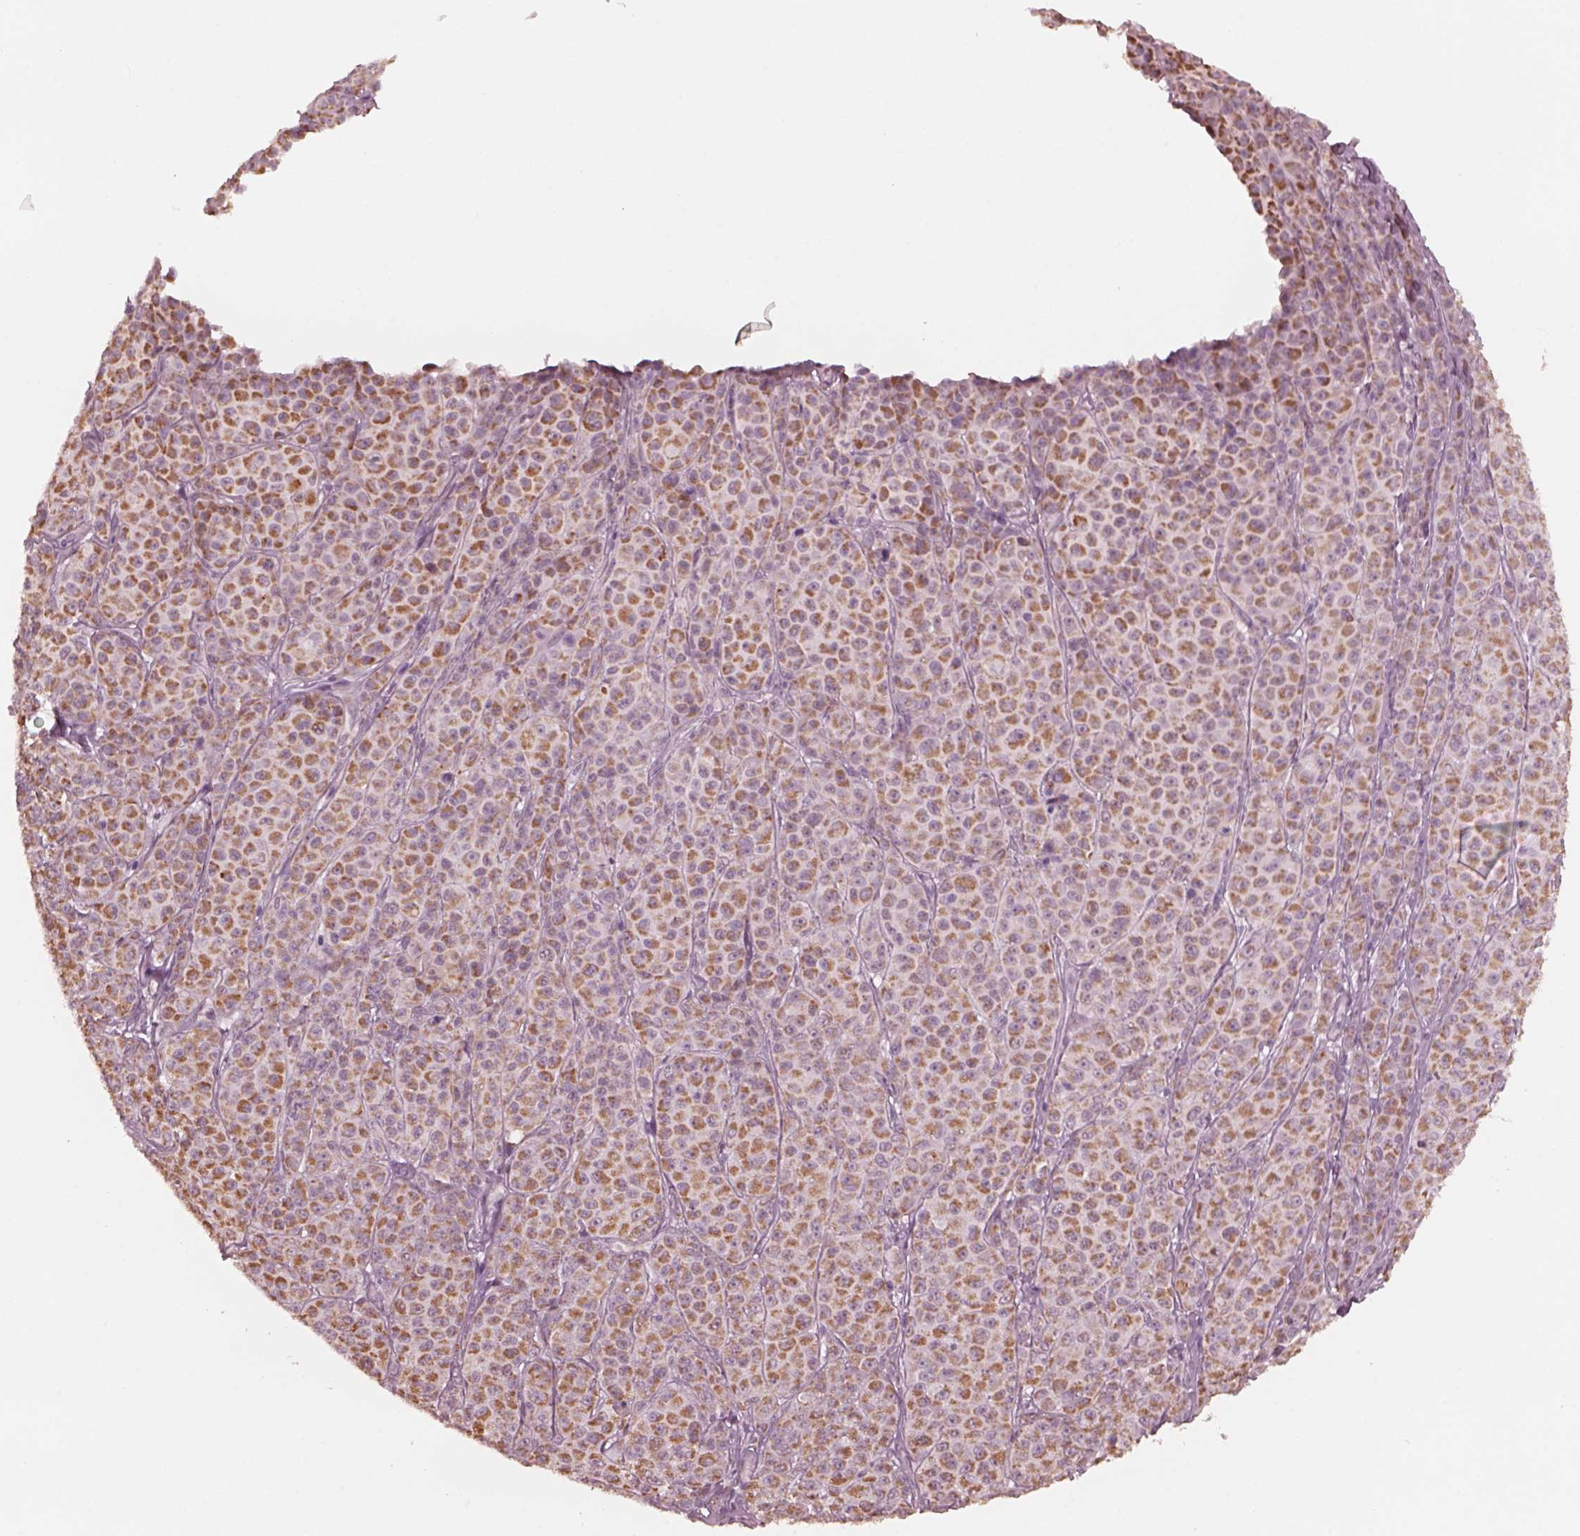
{"staining": {"intensity": "moderate", "quantity": ">75%", "location": "cytoplasmic/membranous"}, "tissue": "melanoma", "cell_type": "Tumor cells", "image_type": "cancer", "snomed": [{"axis": "morphology", "description": "Malignant melanoma, NOS"}, {"axis": "topography", "description": "Skin"}], "caption": "Malignant melanoma stained with immunohistochemistry demonstrates moderate cytoplasmic/membranous positivity in about >75% of tumor cells.", "gene": "CELSR3", "patient": {"sex": "male", "age": 89}}